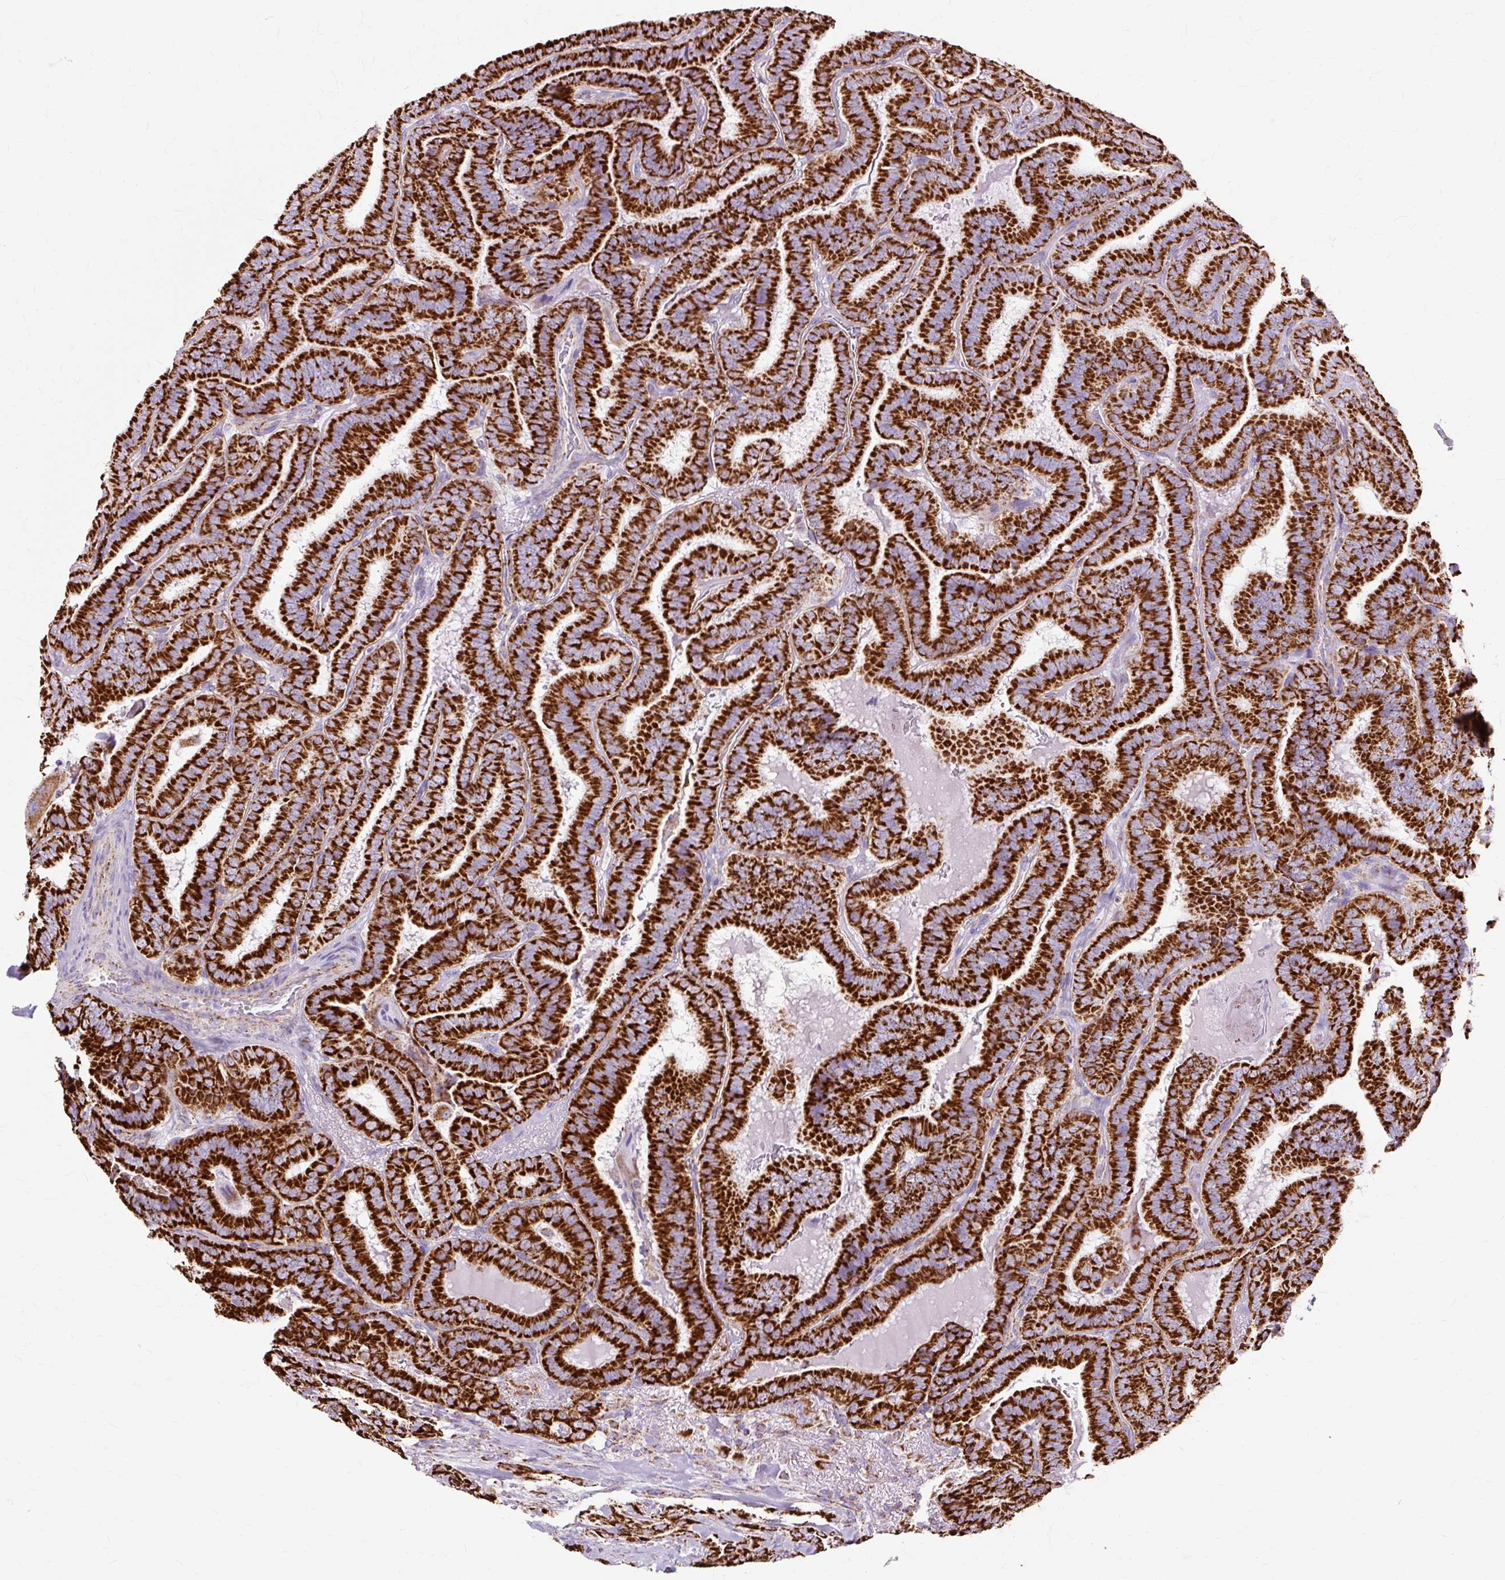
{"staining": {"intensity": "strong", "quantity": ">75%", "location": "cytoplasmic/membranous"}, "tissue": "thyroid cancer", "cell_type": "Tumor cells", "image_type": "cancer", "snomed": [{"axis": "morphology", "description": "Papillary adenocarcinoma, NOS"}, {"axis": "topography", "description": "Thyroid gland"}], "caption": "Strong cytoplasmic/membranous protein expression is appreciated in about >75% of tumor cells in thyroid cancer. (Brightfield microscopy of DAB IHC at high magnification).", "gene": "DLAT", "patient": {"sex": "male", "age": 61}}